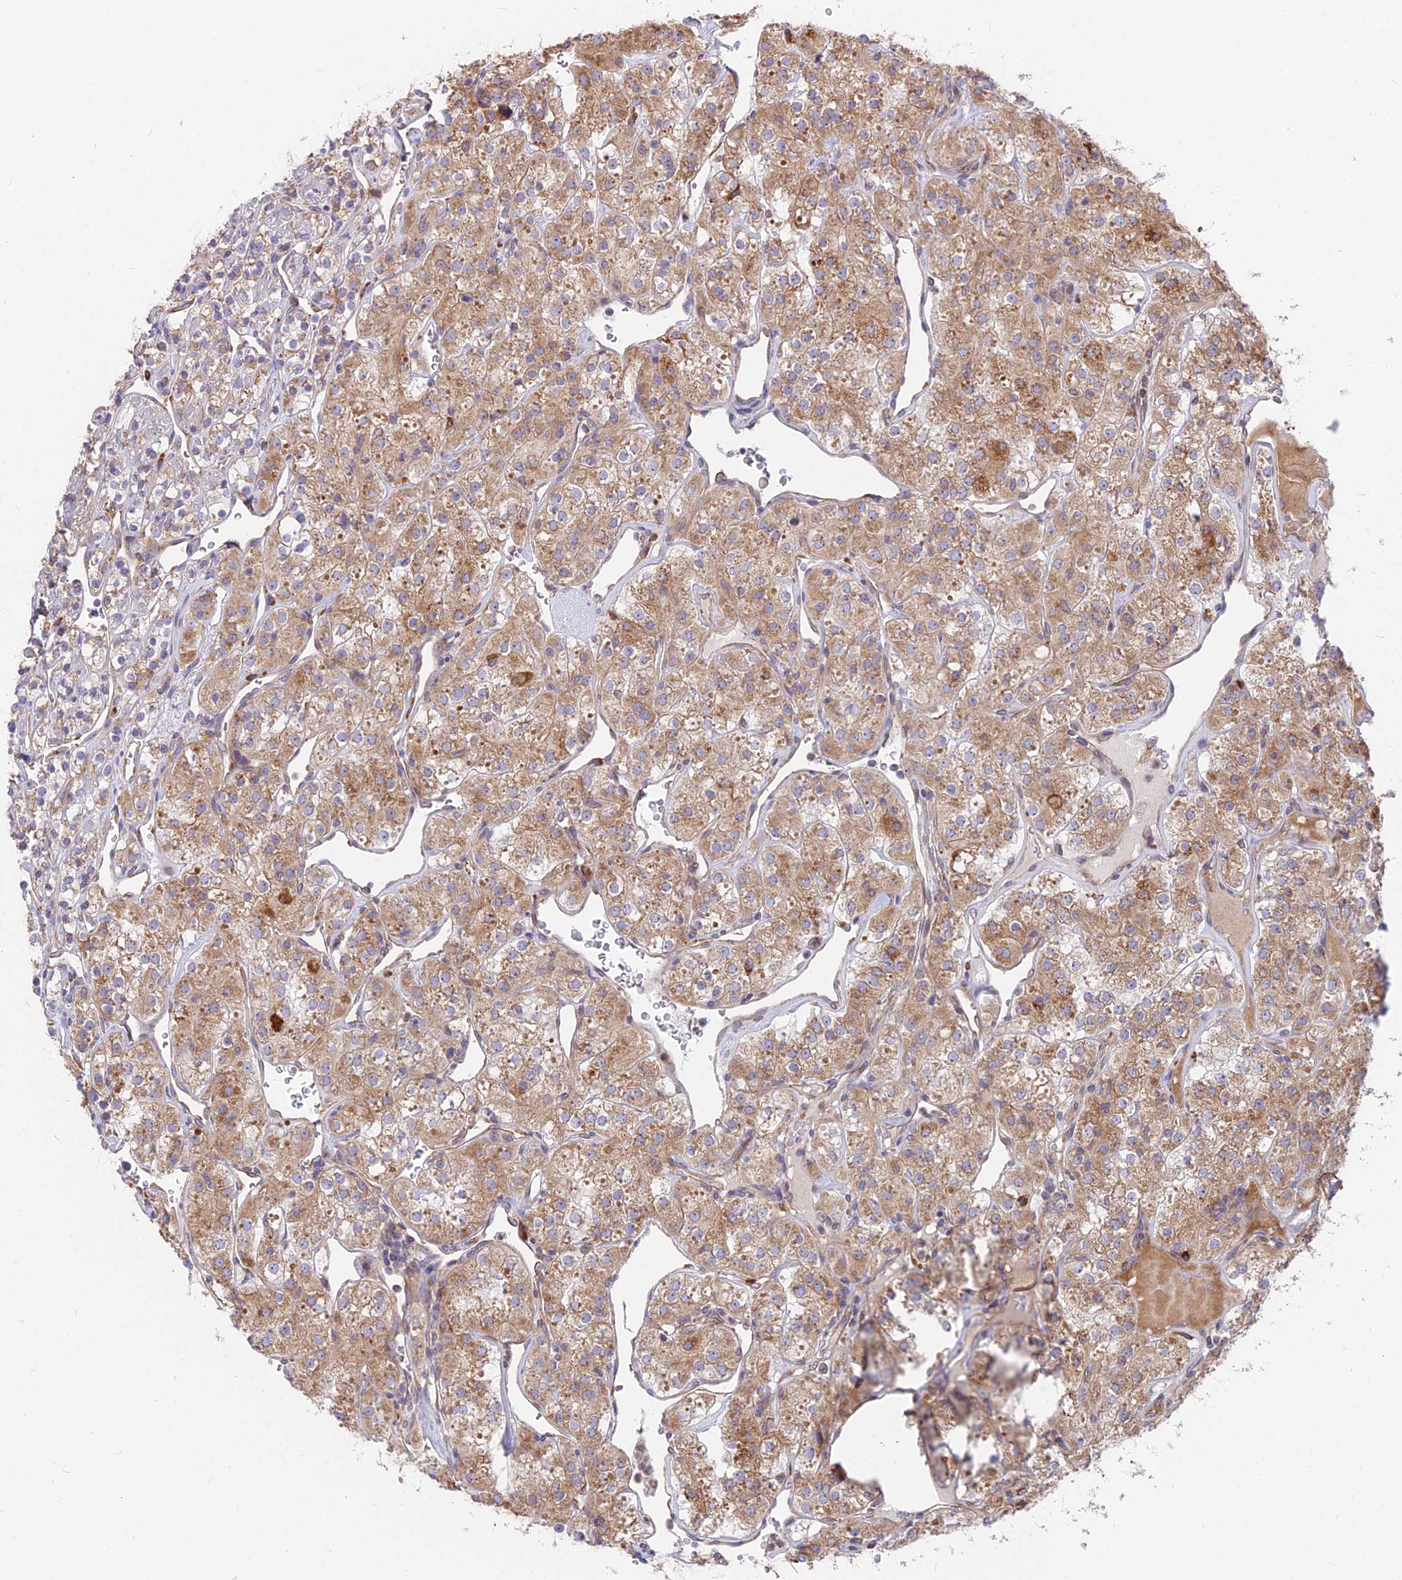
{"staining": {"intensity": "moderate", "quantity": ">75%", "location": "cytoplasmic/membranous"}, "tissue": "renal cancer", "cell_type": "Tumor cells", "image_type": "cancer", "snomed": [{"axis": "morphology", "description": "Adenocarcinoma, NOS"}, {"axis": "topography", "description": "Kidney"}], "caption": "IHC histopathology image of human renal cancer stained for a protein (brown), which displays medium levels of moderate cytoplasmic/membranous staining in approximately >75% of tumor cells.", "gene": "TBC1D20", "patient": {"sex": "male", "age": 77}}